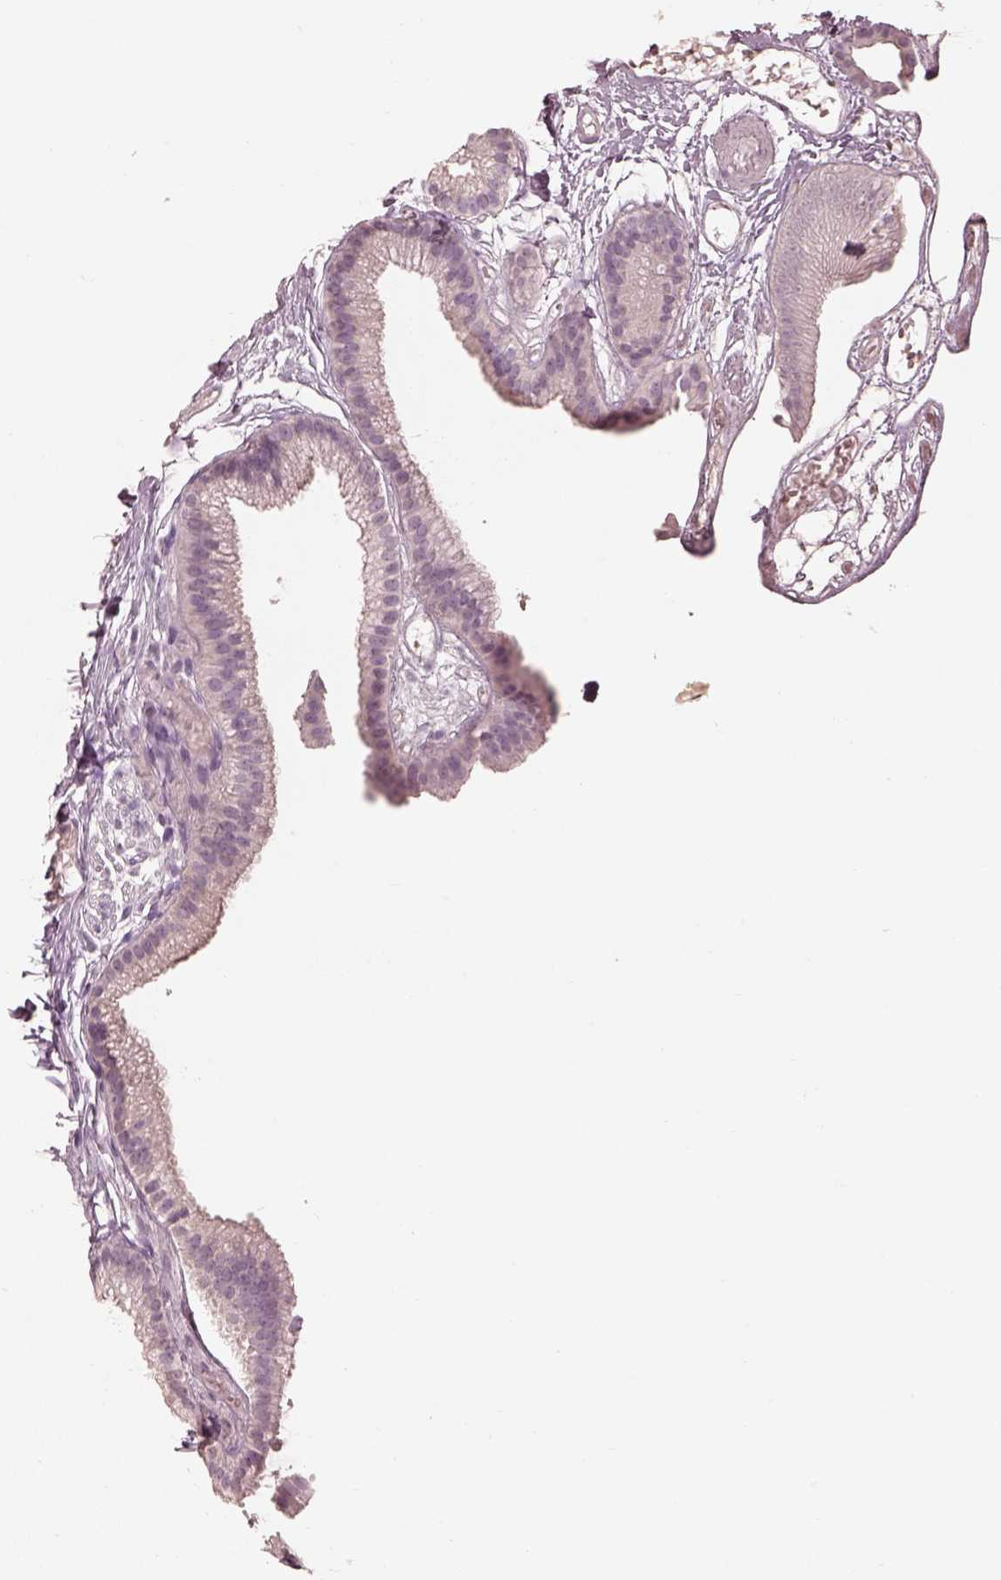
{"staining": {"intensity": "negative", "quantity": "none", "location": "none"}, "tissue": "gallbladder", "cell_type": "Glandular cells", "image_type": "normal", "snomed": [{"axis": "morphology", "description": "Normal tissue, NOS"}, {"axis": "topography", "description": "Gallbladder"}], "caption": "This is an immunohistochemistry (IHC) histopathology image of benign gallbladder. There is no staining in glandular cells.", "gene": "PRKACG", "patient": {"sex": "female", "age": 45}}